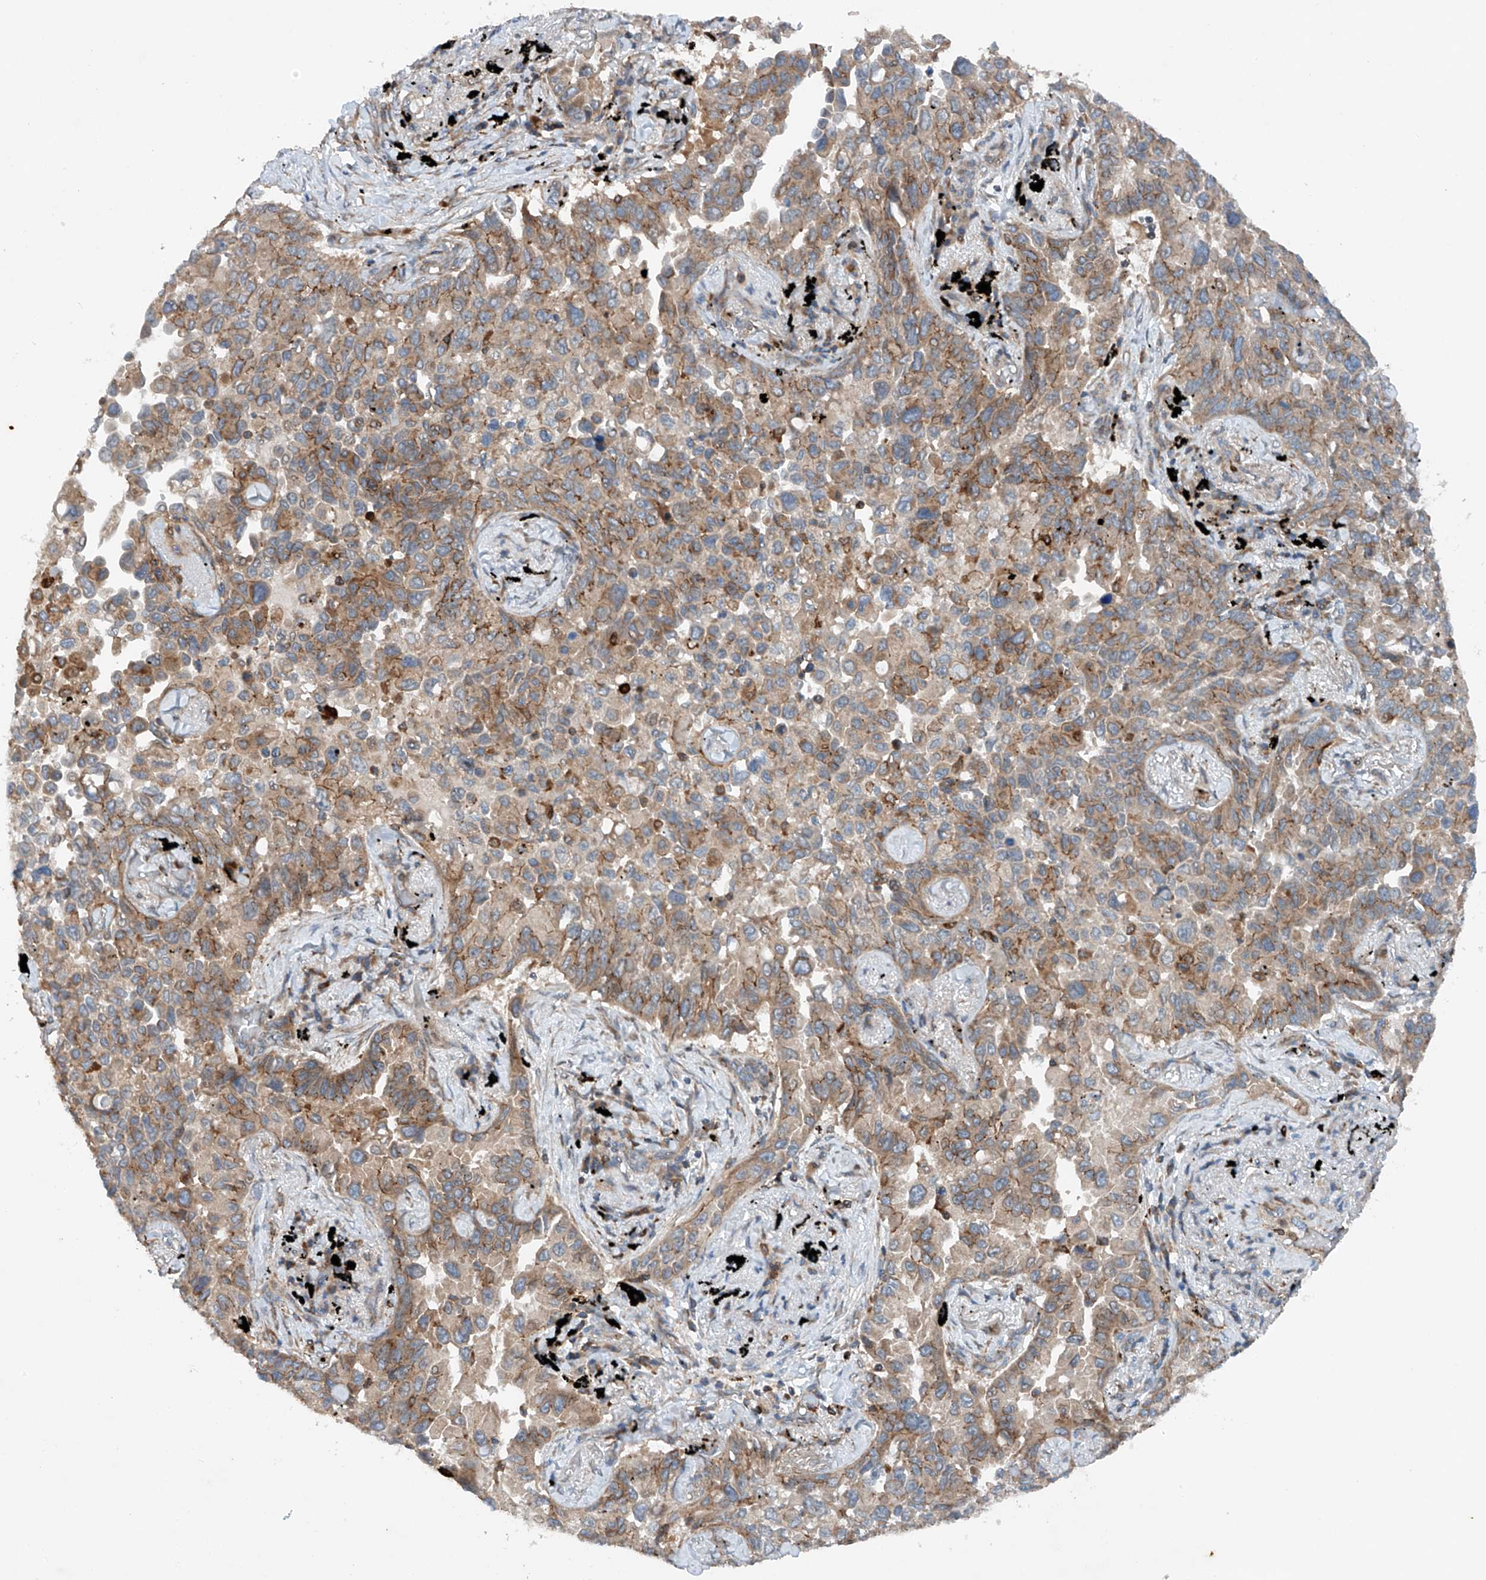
{"staining": {"intensity": "moderate", "quantity": "25%-75%", "location": "cytoplasmic/membranous"}, "tissue": "lung cancer", "cell_type": "Tumor cells", "image_type": "cancer", "snomed": [{"axis": "morphology", "description": "Adenocarcinoma, NOS"}, {"axis": "topography", "description": "Lung"}], "caption": "High-power microscopy captured an immunohistochemistry image of lung adenocarcinoma, revealing moderate cytoplasmic/membranous staining in approximately 25%-75% of tumor cells.", "gene": "CEP85L", "patient": {"sex": "female", "age": 67}}